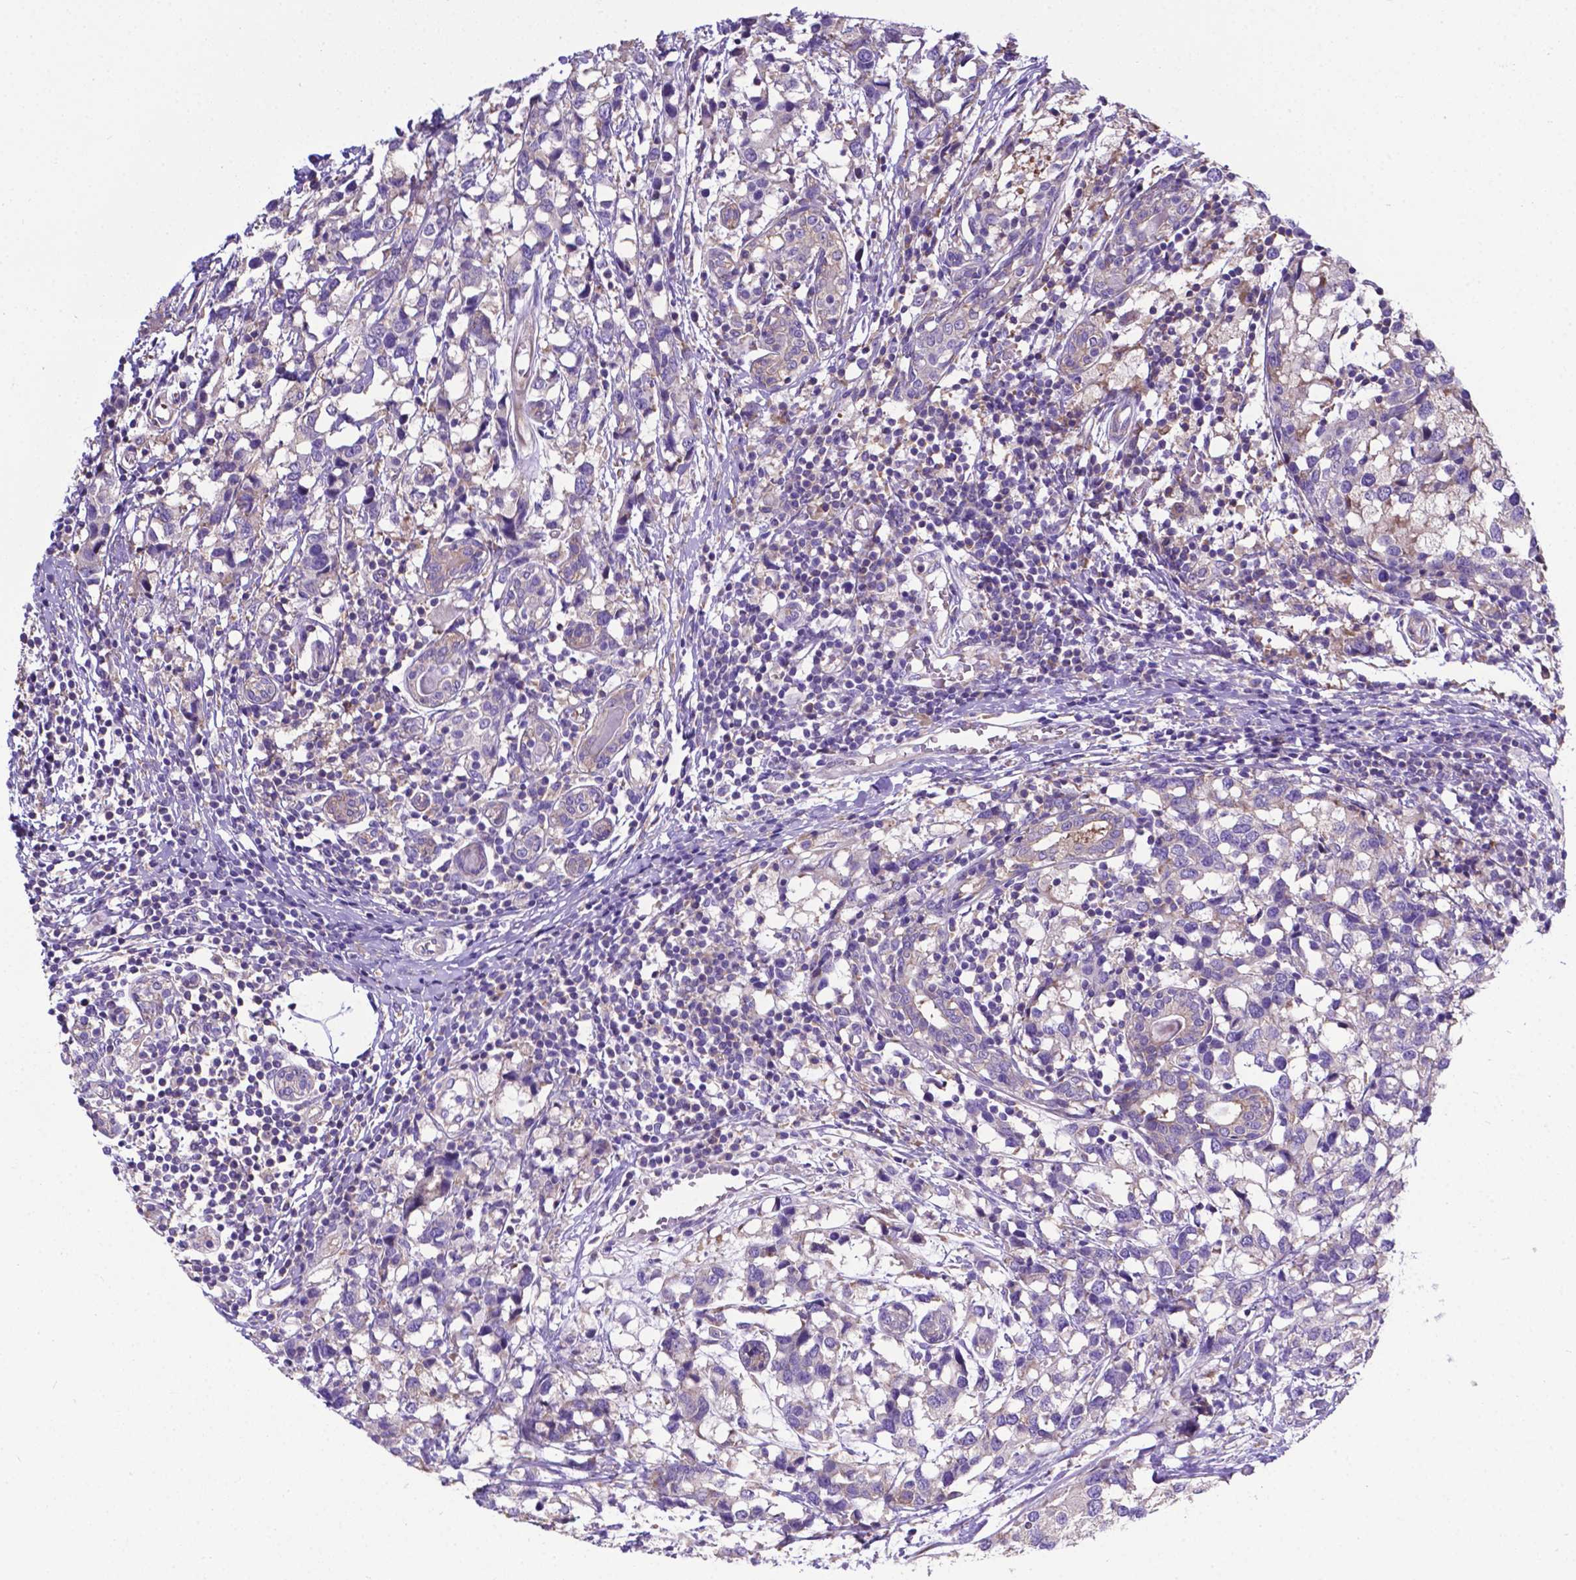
{"staining": {"intensity": "negative", "quantity": "none", "location": "none"}, "tissue": "breast cancer", "cell_type": "Tumor cells", "image_type": "cancer", "snomed": [{"axis": "morphology", "description": "Lobular carcinoma"}, {"axis": "topography", "description": "Breast"}], "caption": "Breast cancer stained for a protein using IHC displays no positivity tumor cells.", "gene": "RPL6", "patient": {"sex": "female", "age": 59}}